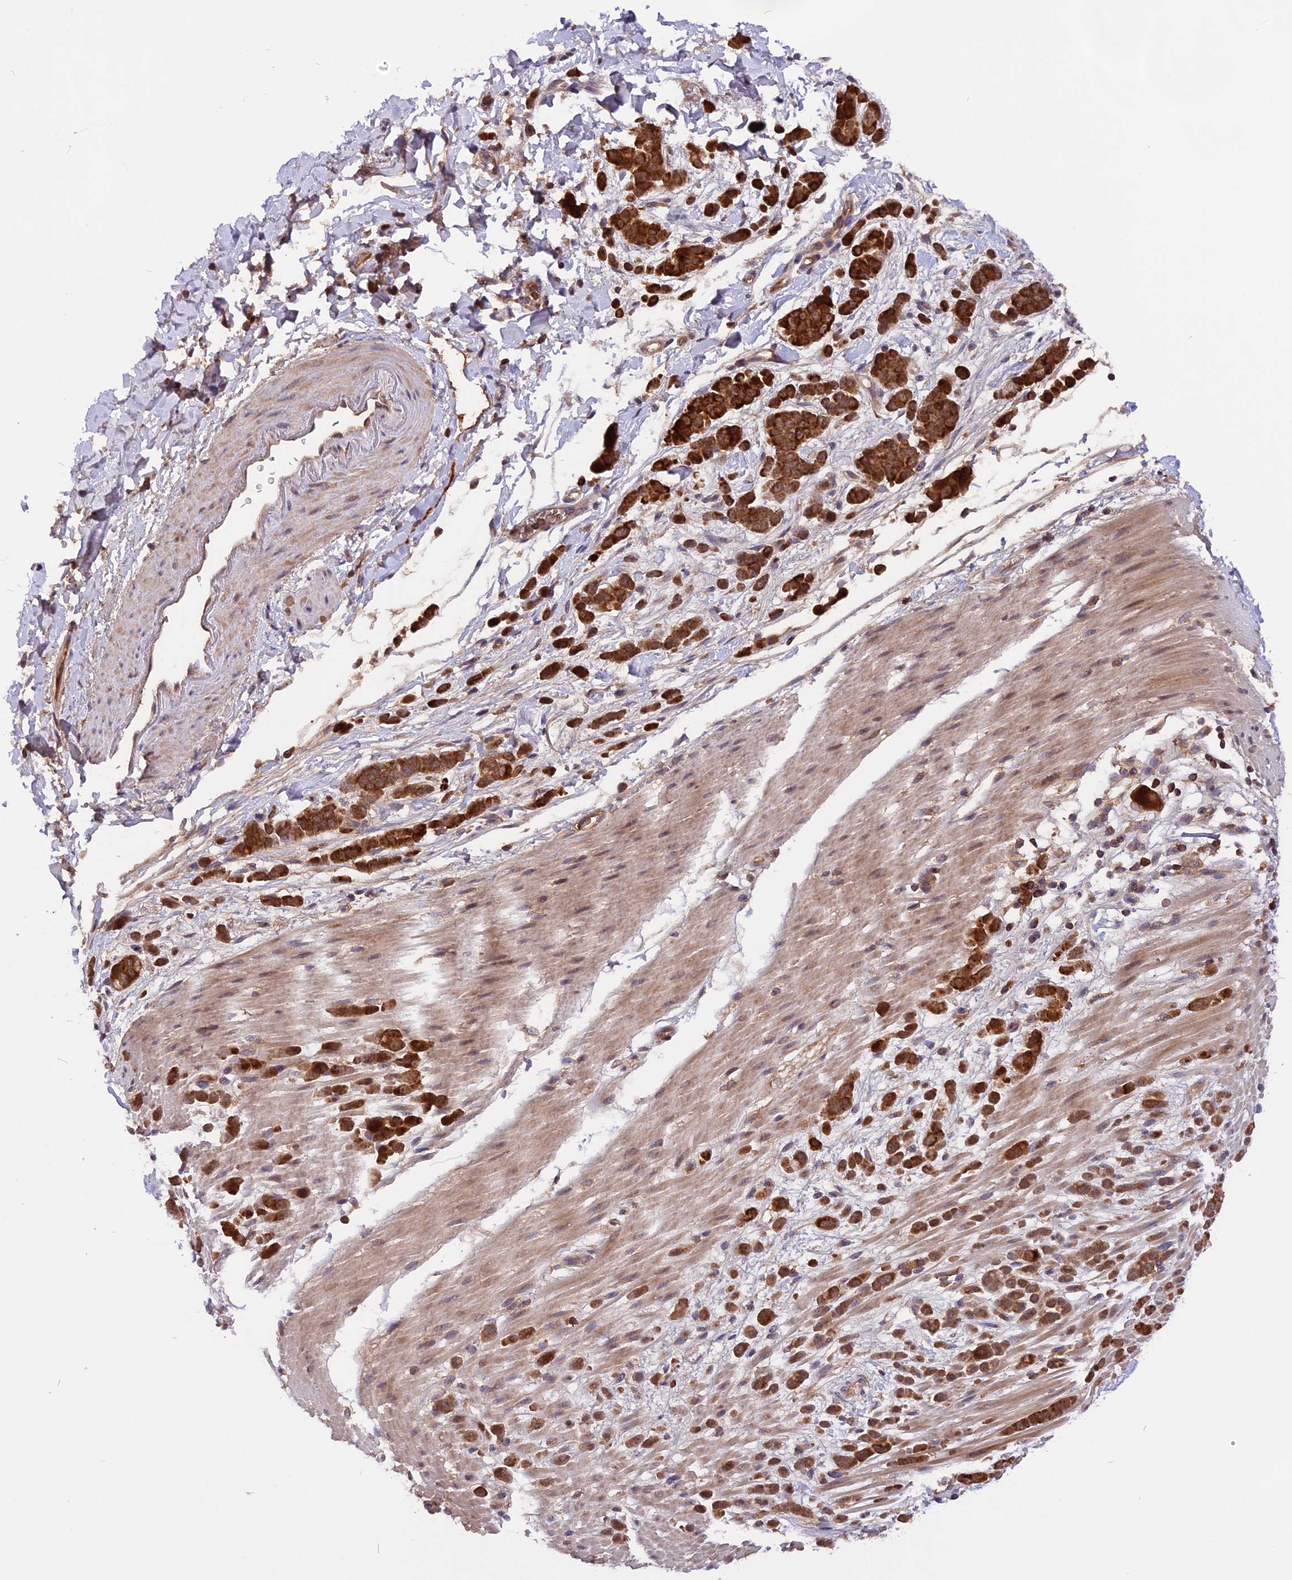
{"staining": {"intensity": "strong", "quantity": ">75%", "location": "cytoplasmic/membranous"}, "tissue": "pancreatic cancer", "cell_type": "Tumor cells", "image_type": "cancer", "snomed": [{"axis": "morphology", "description": "Normal tissue, NOS"}, {"axis": "morphology", "description": "Adenocarcinoma, NOS"}, {"axis": "topography", "description": "Pancreas"}], "caption": "A brown stain highlights strong cytoplasmic/membranous positivity of a protein in adenocarcinoma (pancreatic) tumor cells.", "gene": "MARK4", "patient": {"sex": "female", "age": 64}}